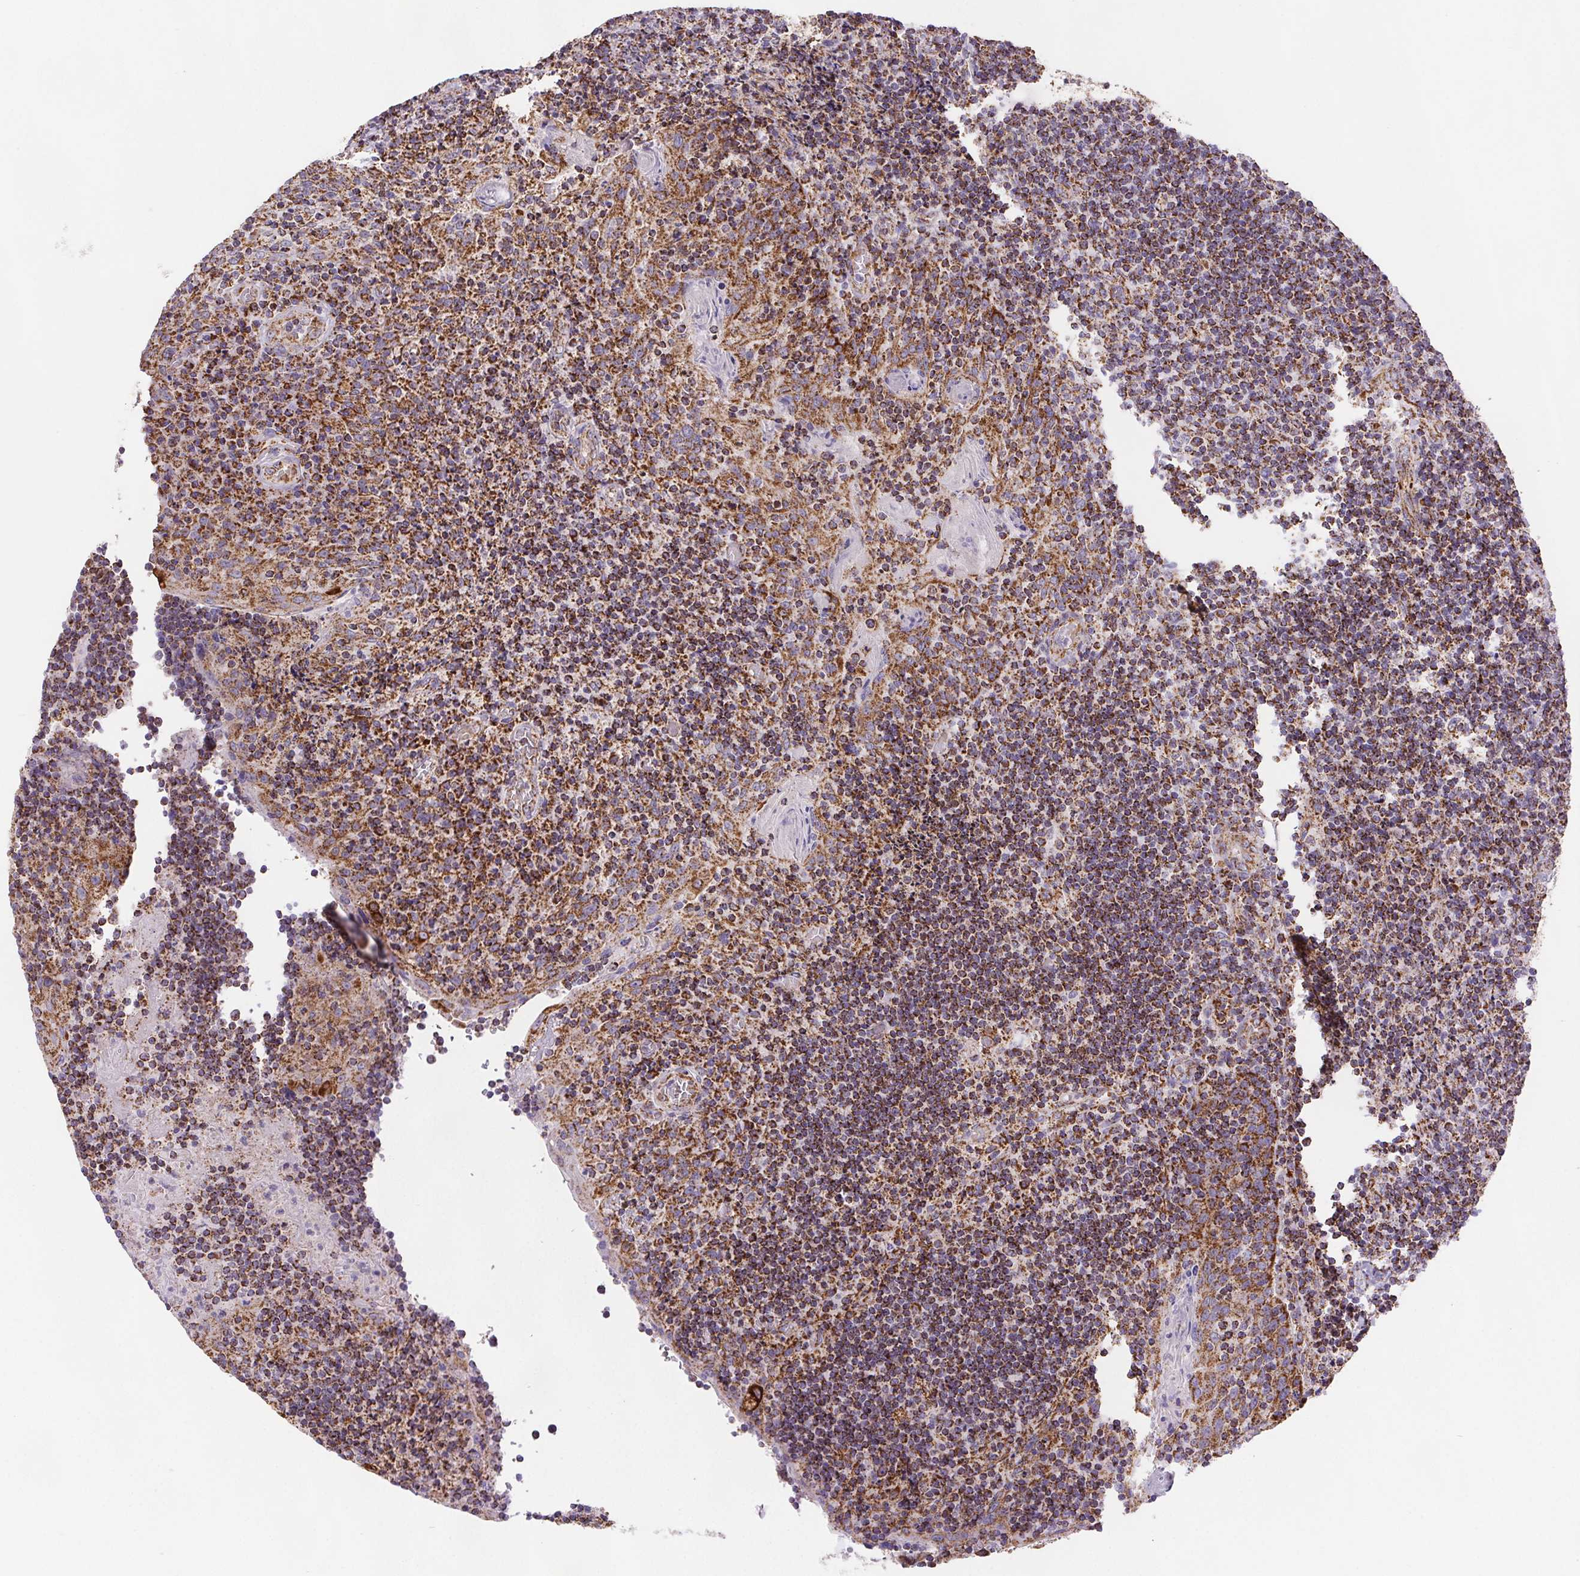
{"staining": {"intensity": "strong", "quantity": ">75%", "location": "cytoplasmic/membranous"}, "tissue": "tonsil", "cell_type": "Germinal center cells", "image_type": "normal", "snomed": [{"axis": "morphology", "description": "Normal tissue, NOS"}, {"axis": "topography", "description": "Tonsil"}], "caption": "Germinal center cells display high levels of strong cytoplasmic/membranous expression in approximately >75% of cells in benign human tonsil.", "gene": "NIPSNAP2", "patient": {"sex": "male", "age": 17}}